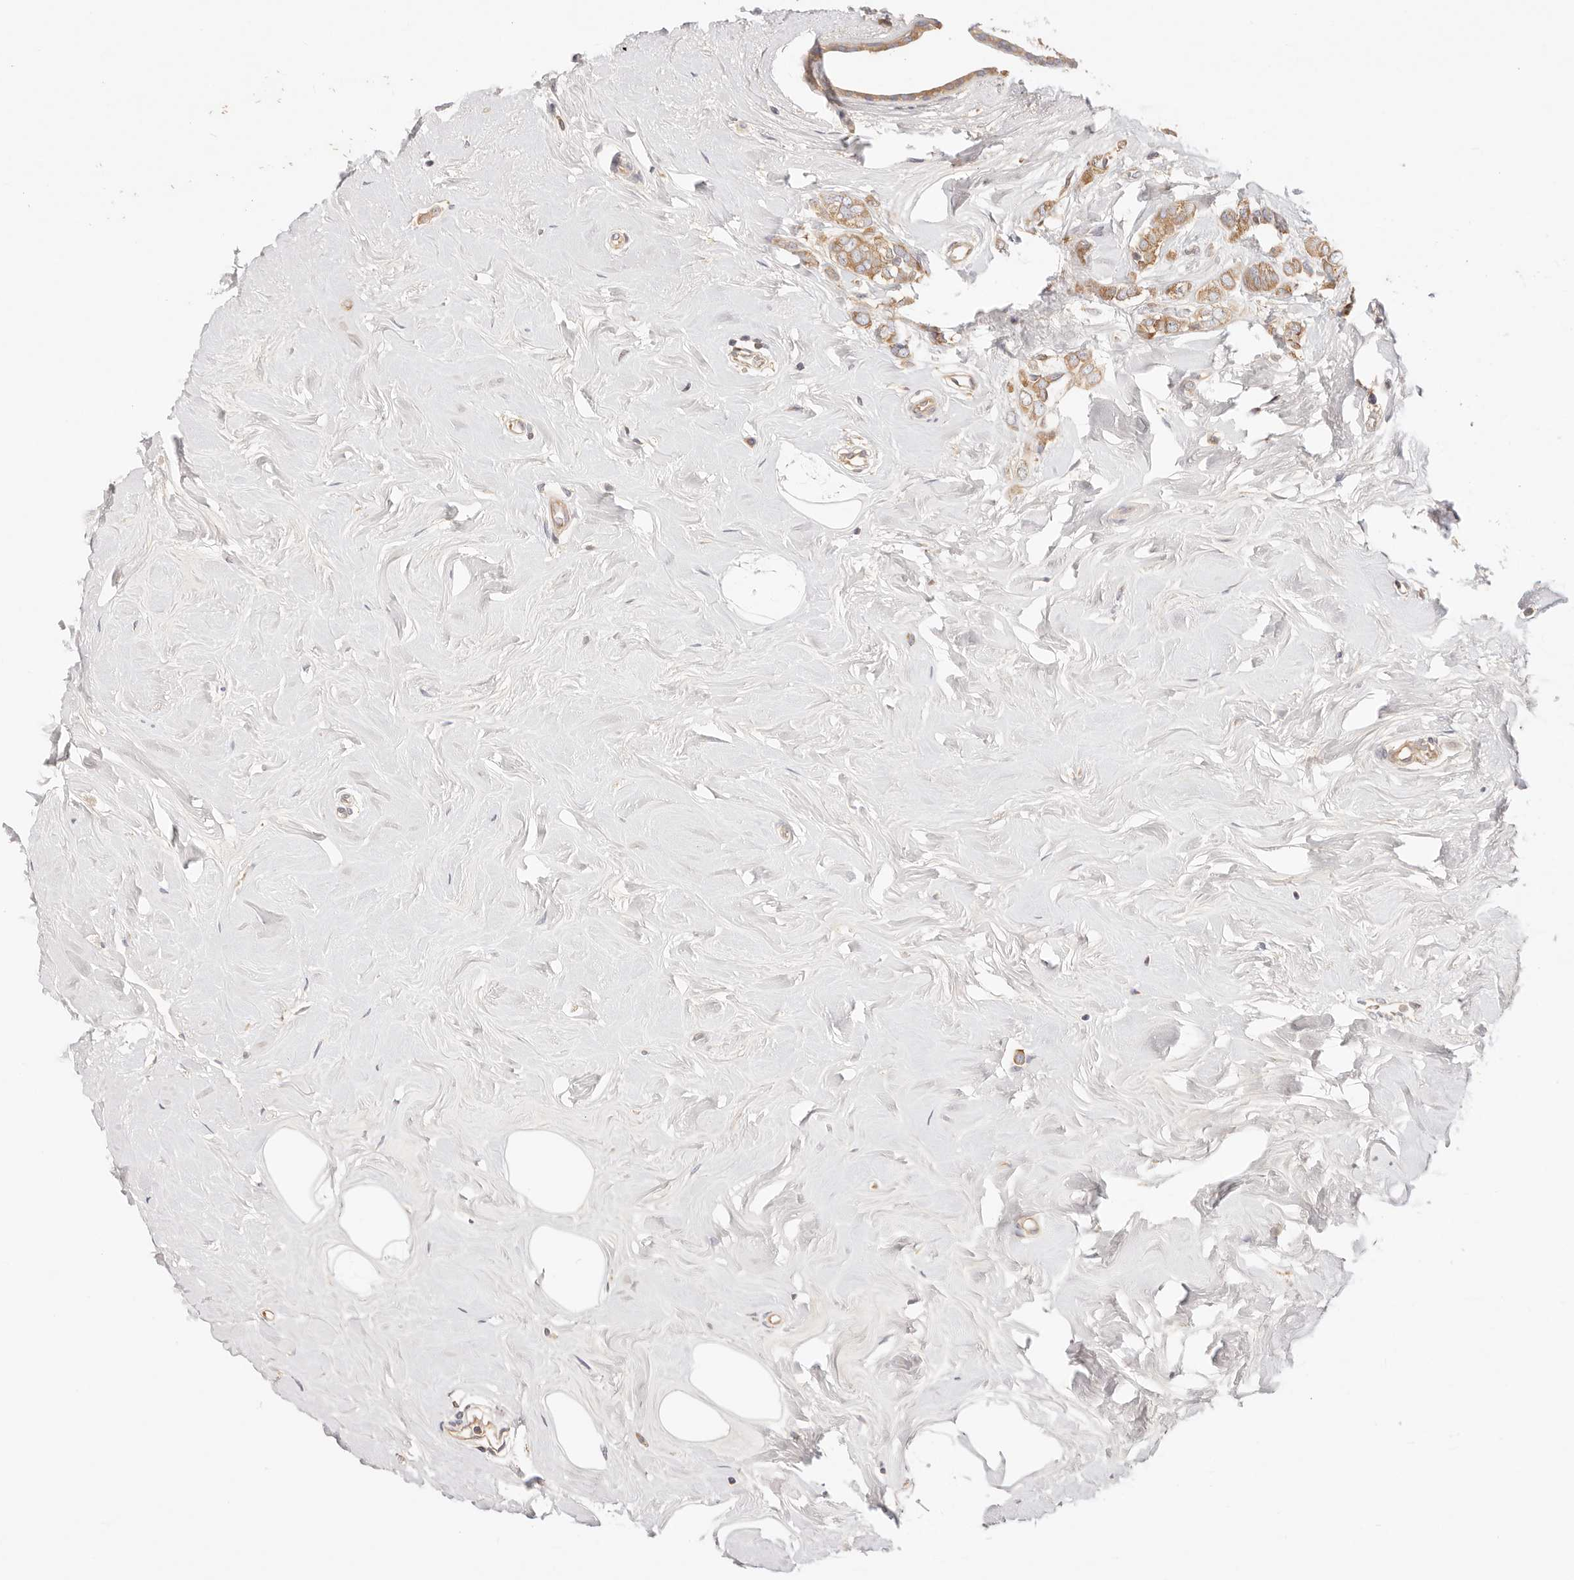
{"staining": {"intensity": "moderate", "quantity": ">75%", "location": "cytoplasmic/membranous"}, "tissue": "breast cancer", "cell_type": "Tumor cells", "image_type": "cancer", "snomed": [{"axis": "morphology", "description": "Lobular carcinoma"}, {"axis": "topography", "description": "Breast"}], "caption": "Tumor cells show medium levels of moderate cytoplasmic/membranous staining in approximately >75% of cells in human lobular carcinoma (breast). (IHC, brightfield microscopy, high magnification).", "gene": "KCMF1", "patient": {"sex": "female", "age": 47}}